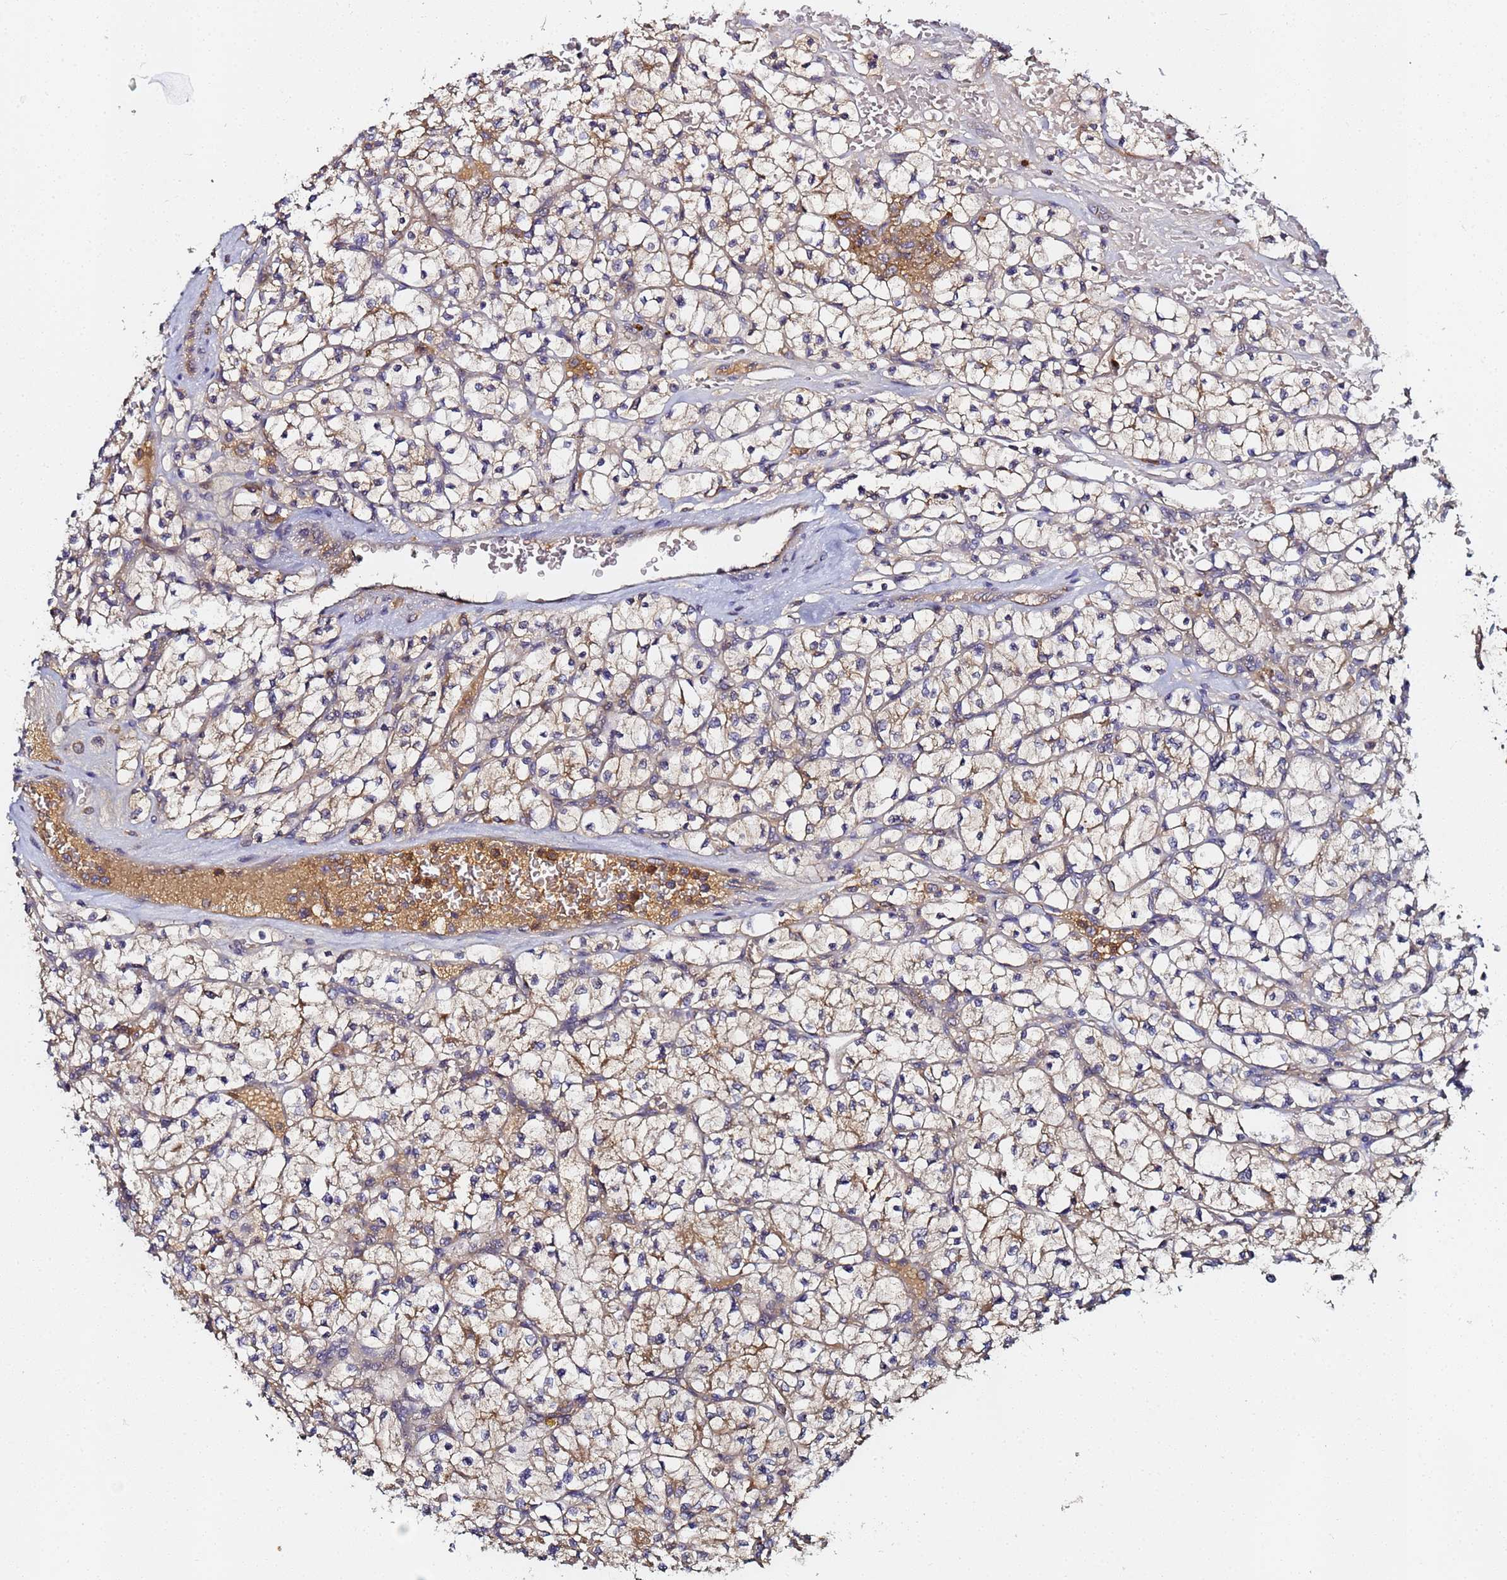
{"staining": {"intensity": "weak", "quantity": "25%-75%", "location": "cytoplasmic/membranous"}, "tissue": "renal cancer", "cell_type": "Tumor cells", "image_type": "cancer", "snomed": [{"axis": "morphology", "description": "Adenocarcinoma, NOS"}, {"axis": "topography", "description": "Kidney"}], "caption": "A high-resolution image shows immunohistochemistry (IHC) staining of renal cancer, which exhibits weak cytoplasmic/membranous expression in about 25%-75% of tumor cells.", "gene": "LRRC69", "patient": {"sex": "female", "age": 64}}